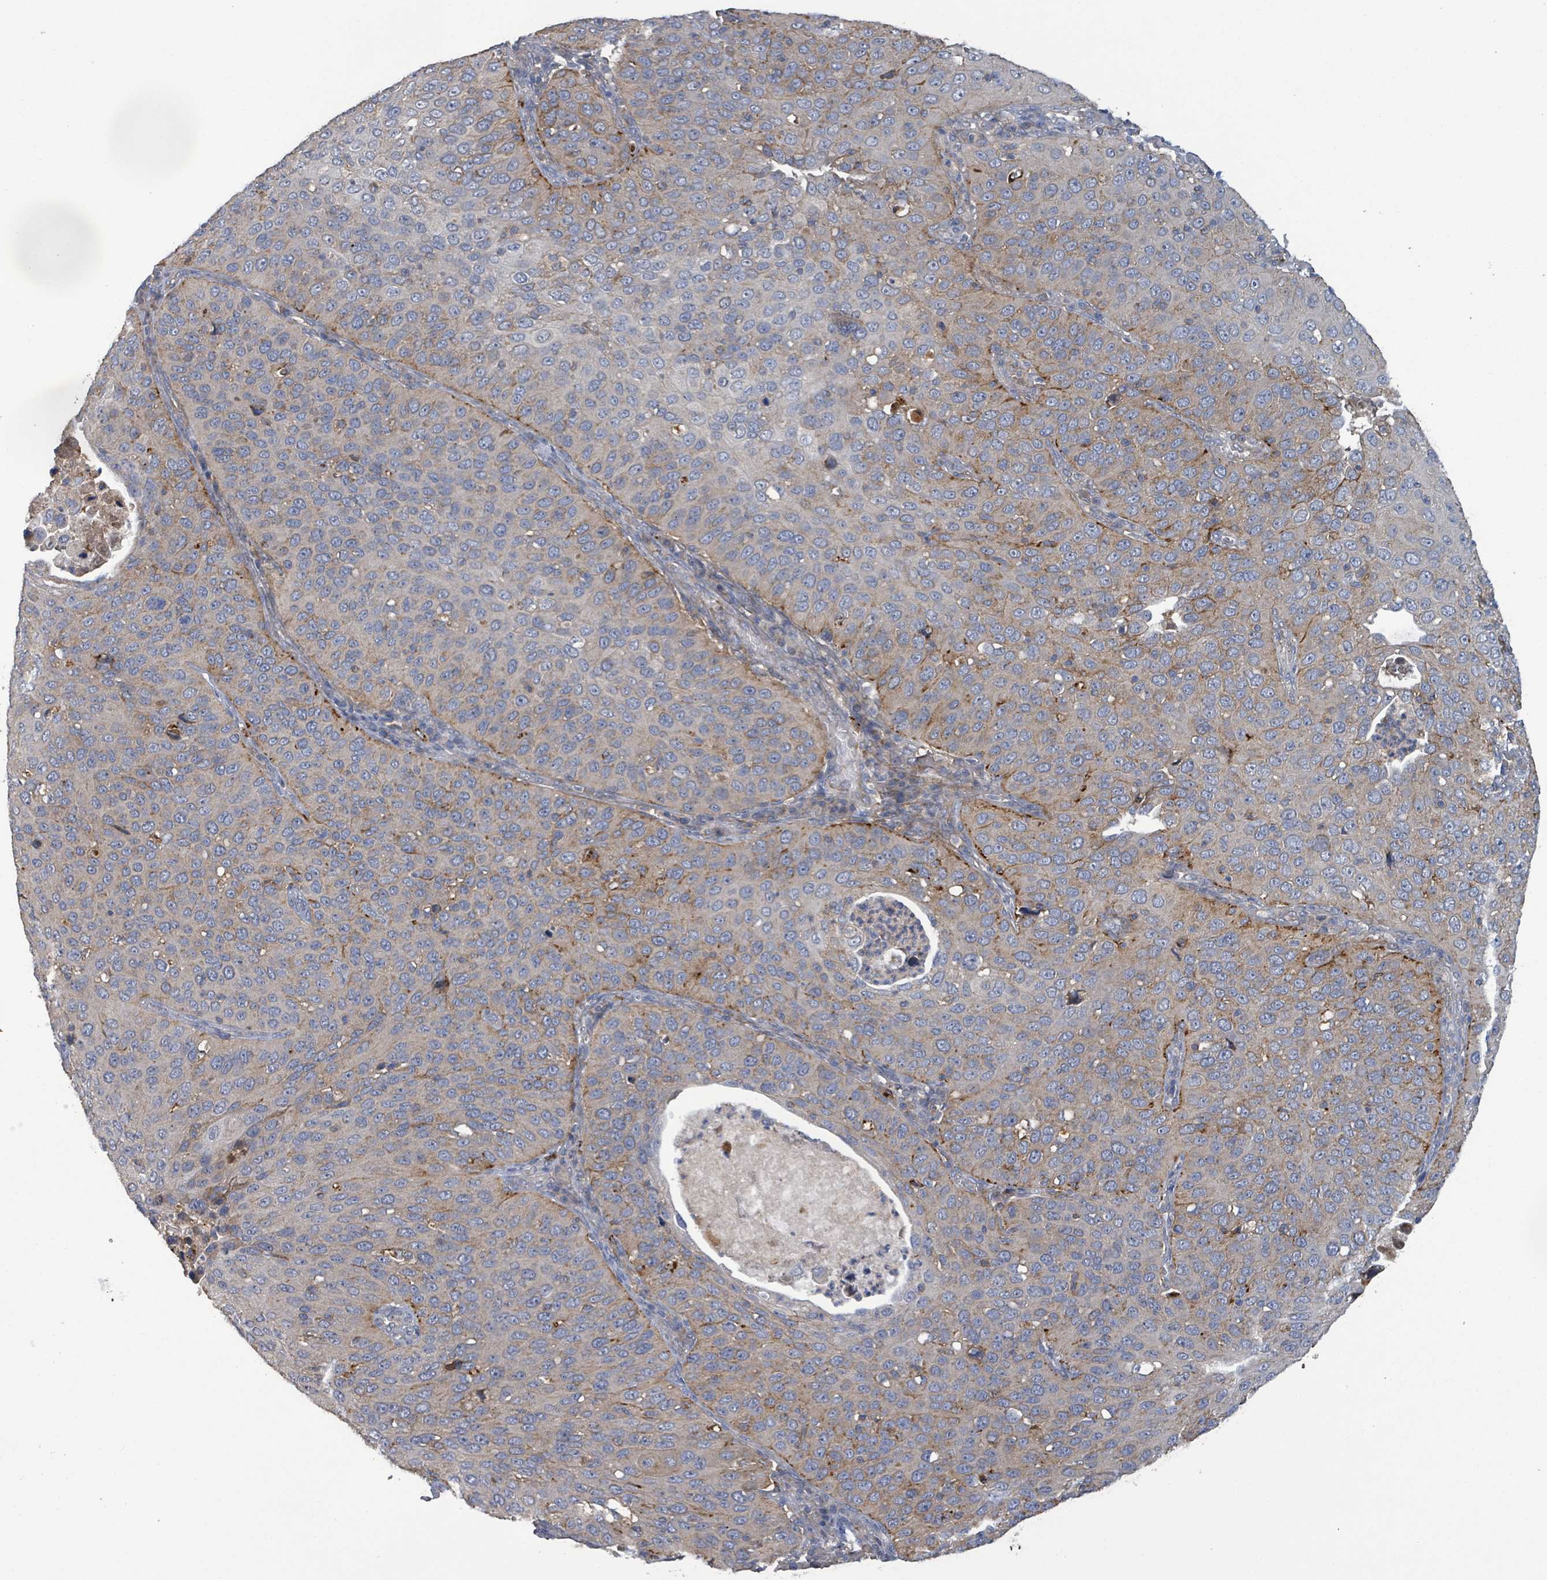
{"staining": {"intensity": "moderate", "quantity": "<25%", "location": "cytoplasmic/membranous"}, "tissue": "cervical cancer", "cell_type": "Tumor cells", "image_type": "cancer", "snomed": [{"axis": "morphology", "description": "Squamous cell carcinoma, NOS"}, {"axis": "topography", "description": "Cervix"}], "caption": "Cervical squamous cell carcinoma stained with a protein marker shows moderate staining in tumor cells.", "gene": "PLAAT1", "patient": {"sex": "female", "age": 36}}